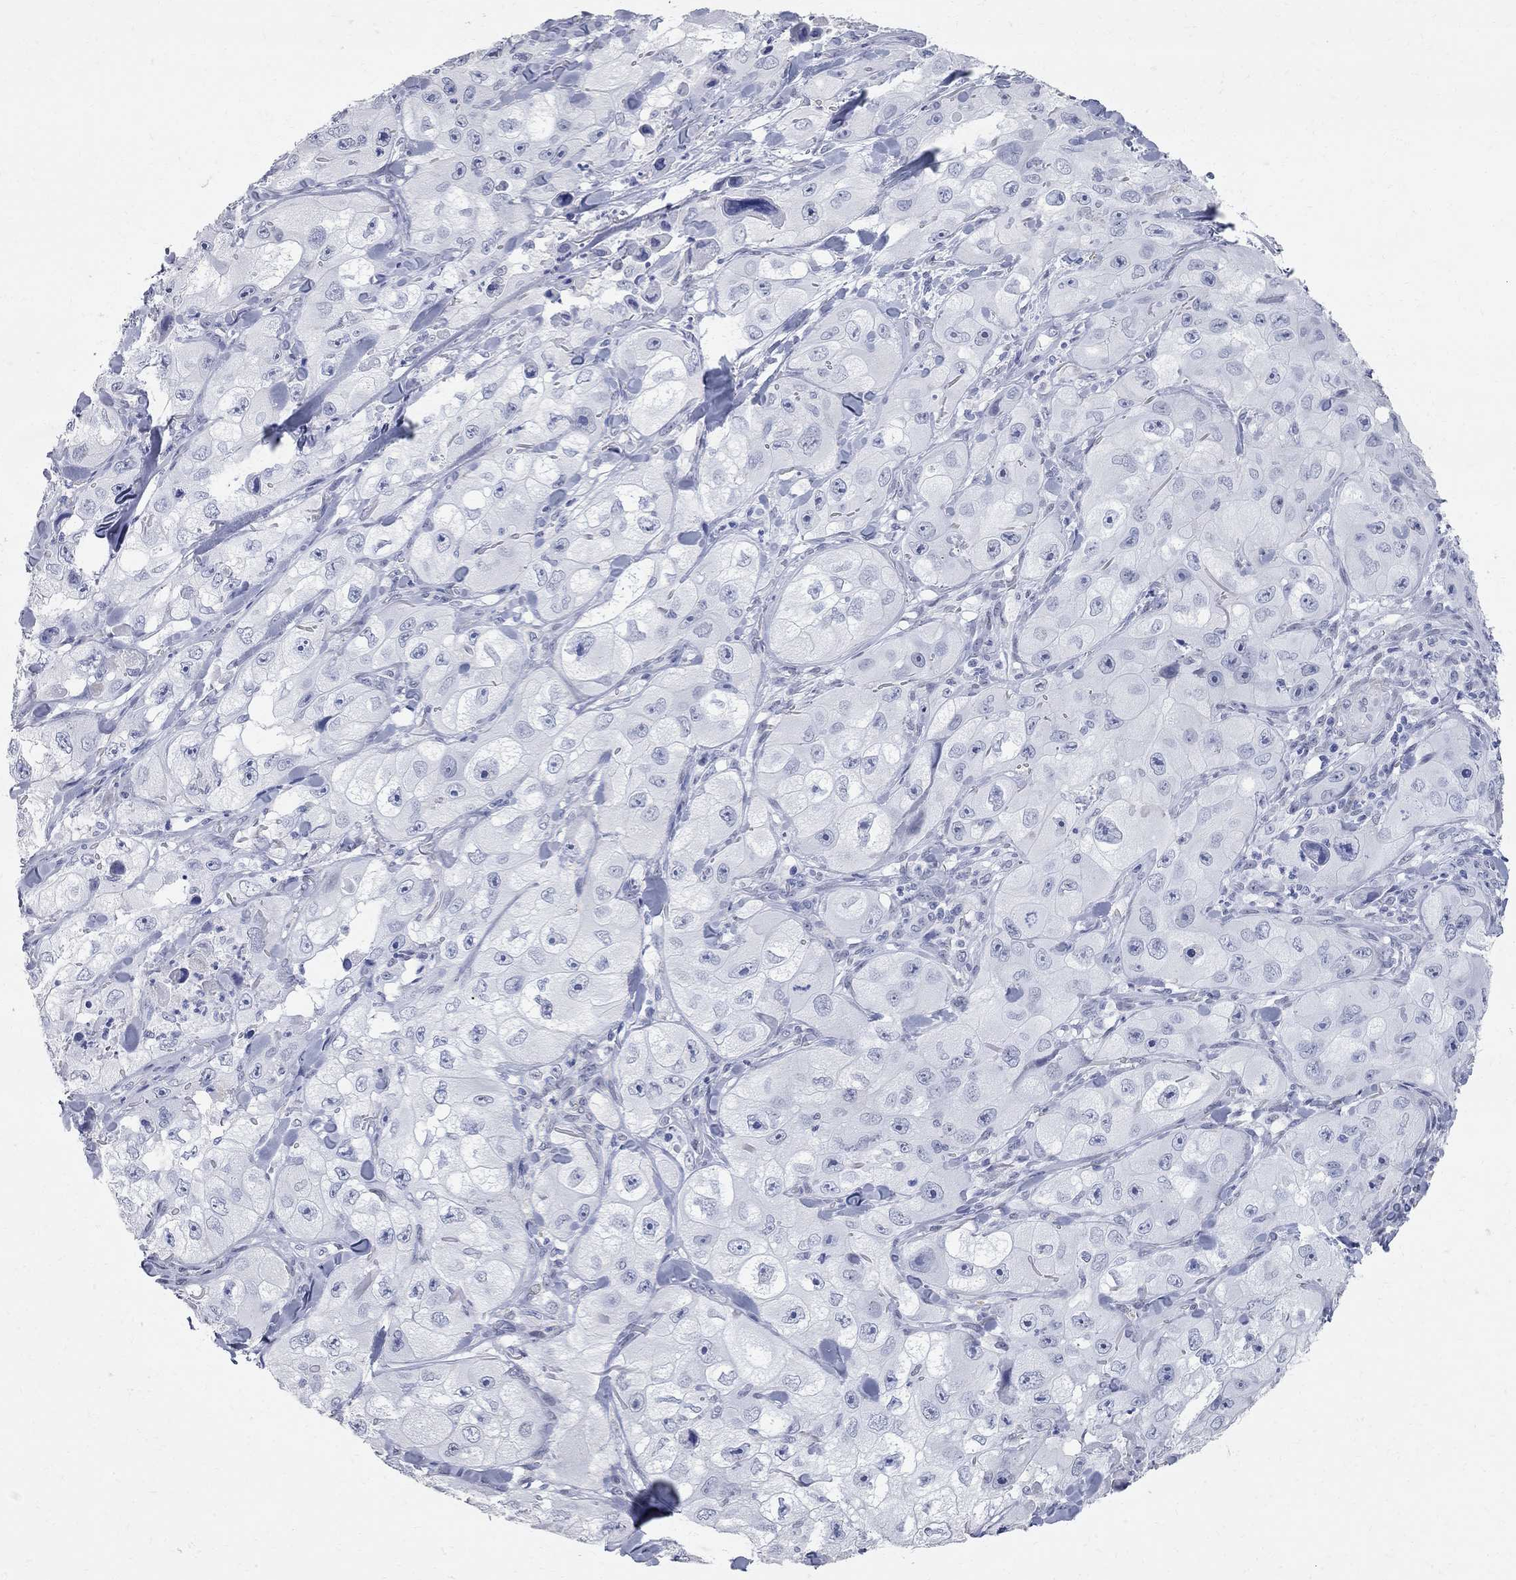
{"staining": {"intensity": "negative", "quantity": "none", "location": "none"}, "tissue": "skin cancer", "cell_type": "Tumor cells", "image_type": "cancer", "snomed": [{"axis": "morphology", "description": "Squamous cell carcinoma, NOS"}, {"axis": "topography", "description": "Skin"}, {"axis": "topography", "description": "Subcutis"}], "caption": "There is no significant positivity in tumor cells of skin cancer. The staining is performed using DAB brown chromogen with nuclei counter-stained in using hematoxylin.", "gene": "BPIFB1", "patient": {"sex": "male", "age": 73}}